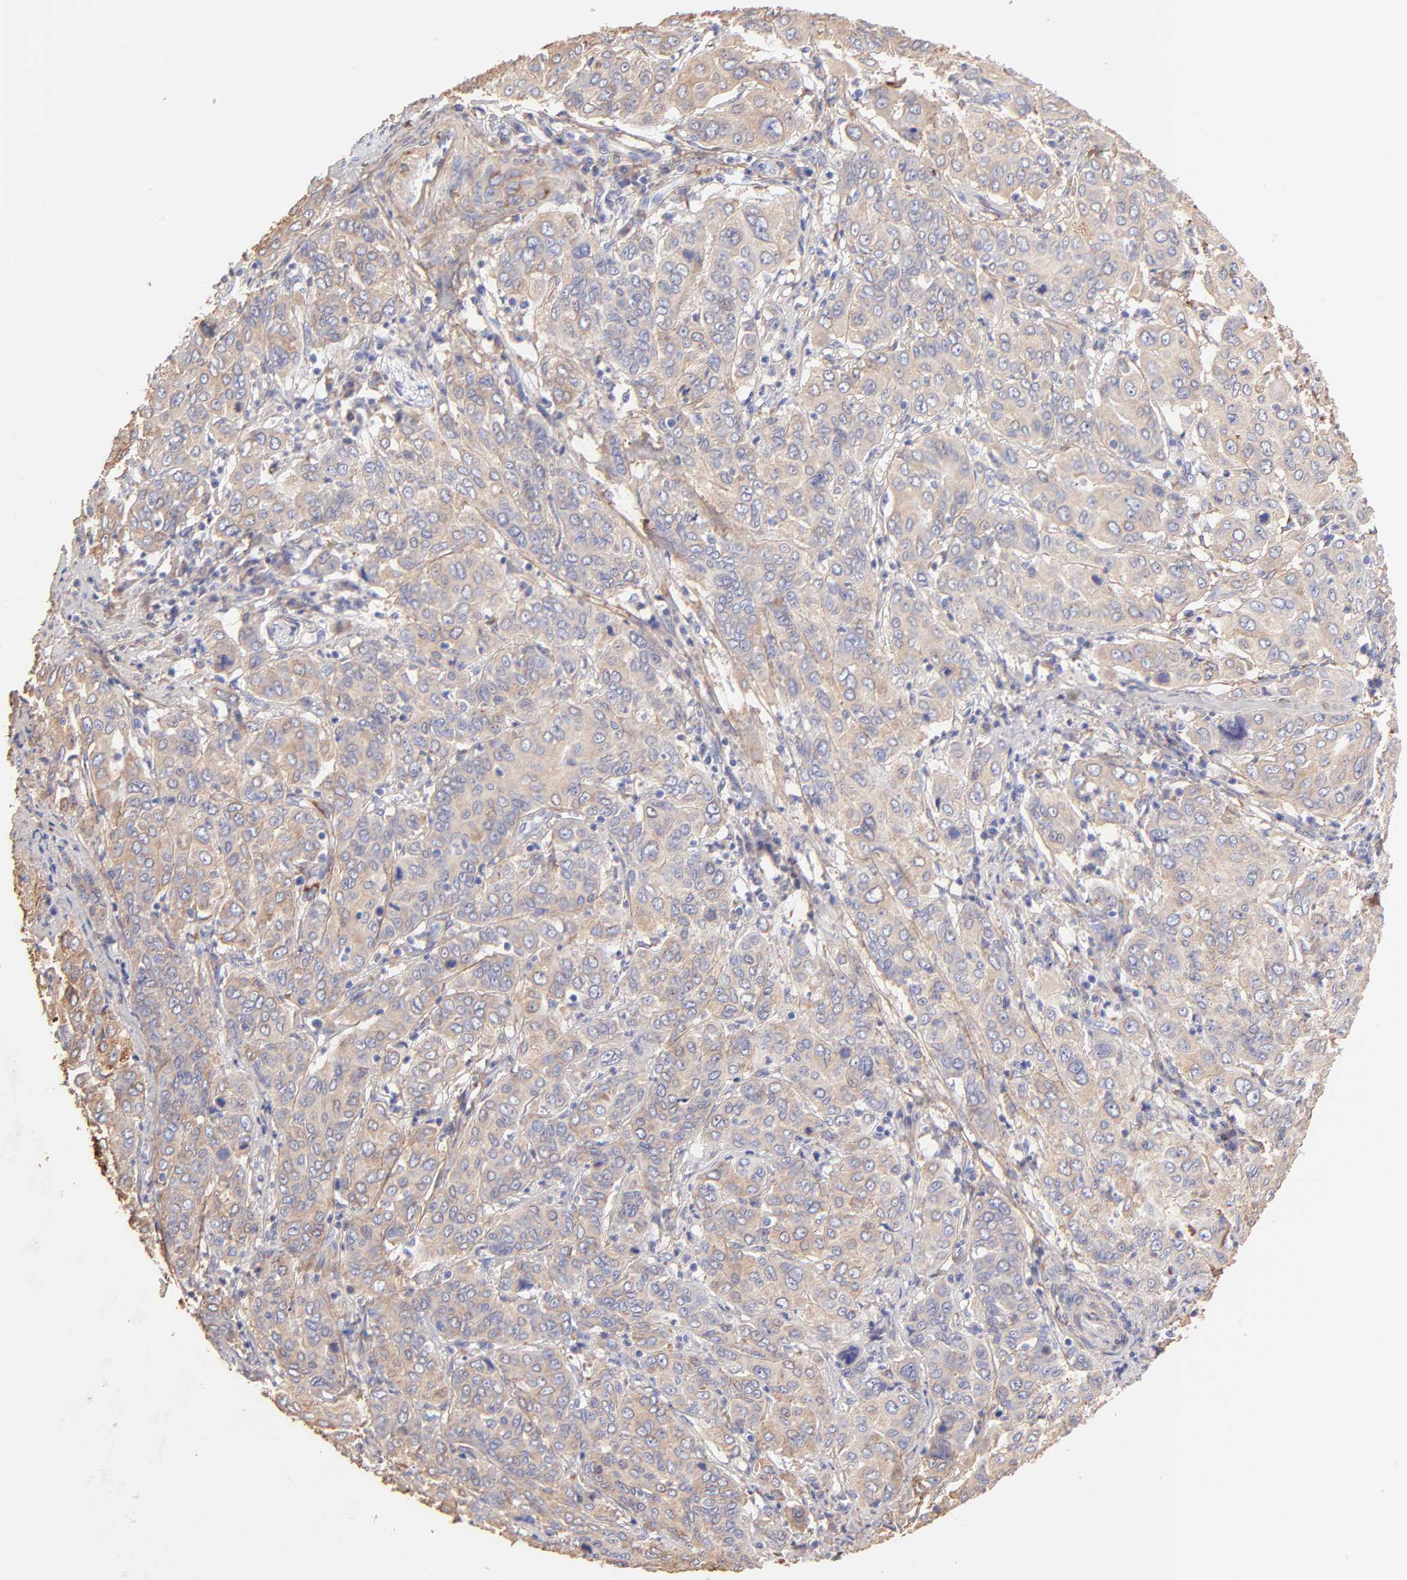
{"staining": {"intensity": "weak", "quantity": ">75%", "location": "cytoplasmic/membranous"}, "tissue": "cervical cancer", "cell_type": "Tumor cells", "image_type": "cancer", "snomed": [{"axis": "morphology", "description": "Squamous cell carcinoma, NOS"}, {"axis": "topography", "description": "Cervix"}], "caption": "The image shows immunohistochemical staining of cervical cancer. There is weak cytoplasmic/membranous positivity is present in approximately >75% of tumor cells.", "gene": "BGN", "patient": {"sex": "female", "age": 38}}